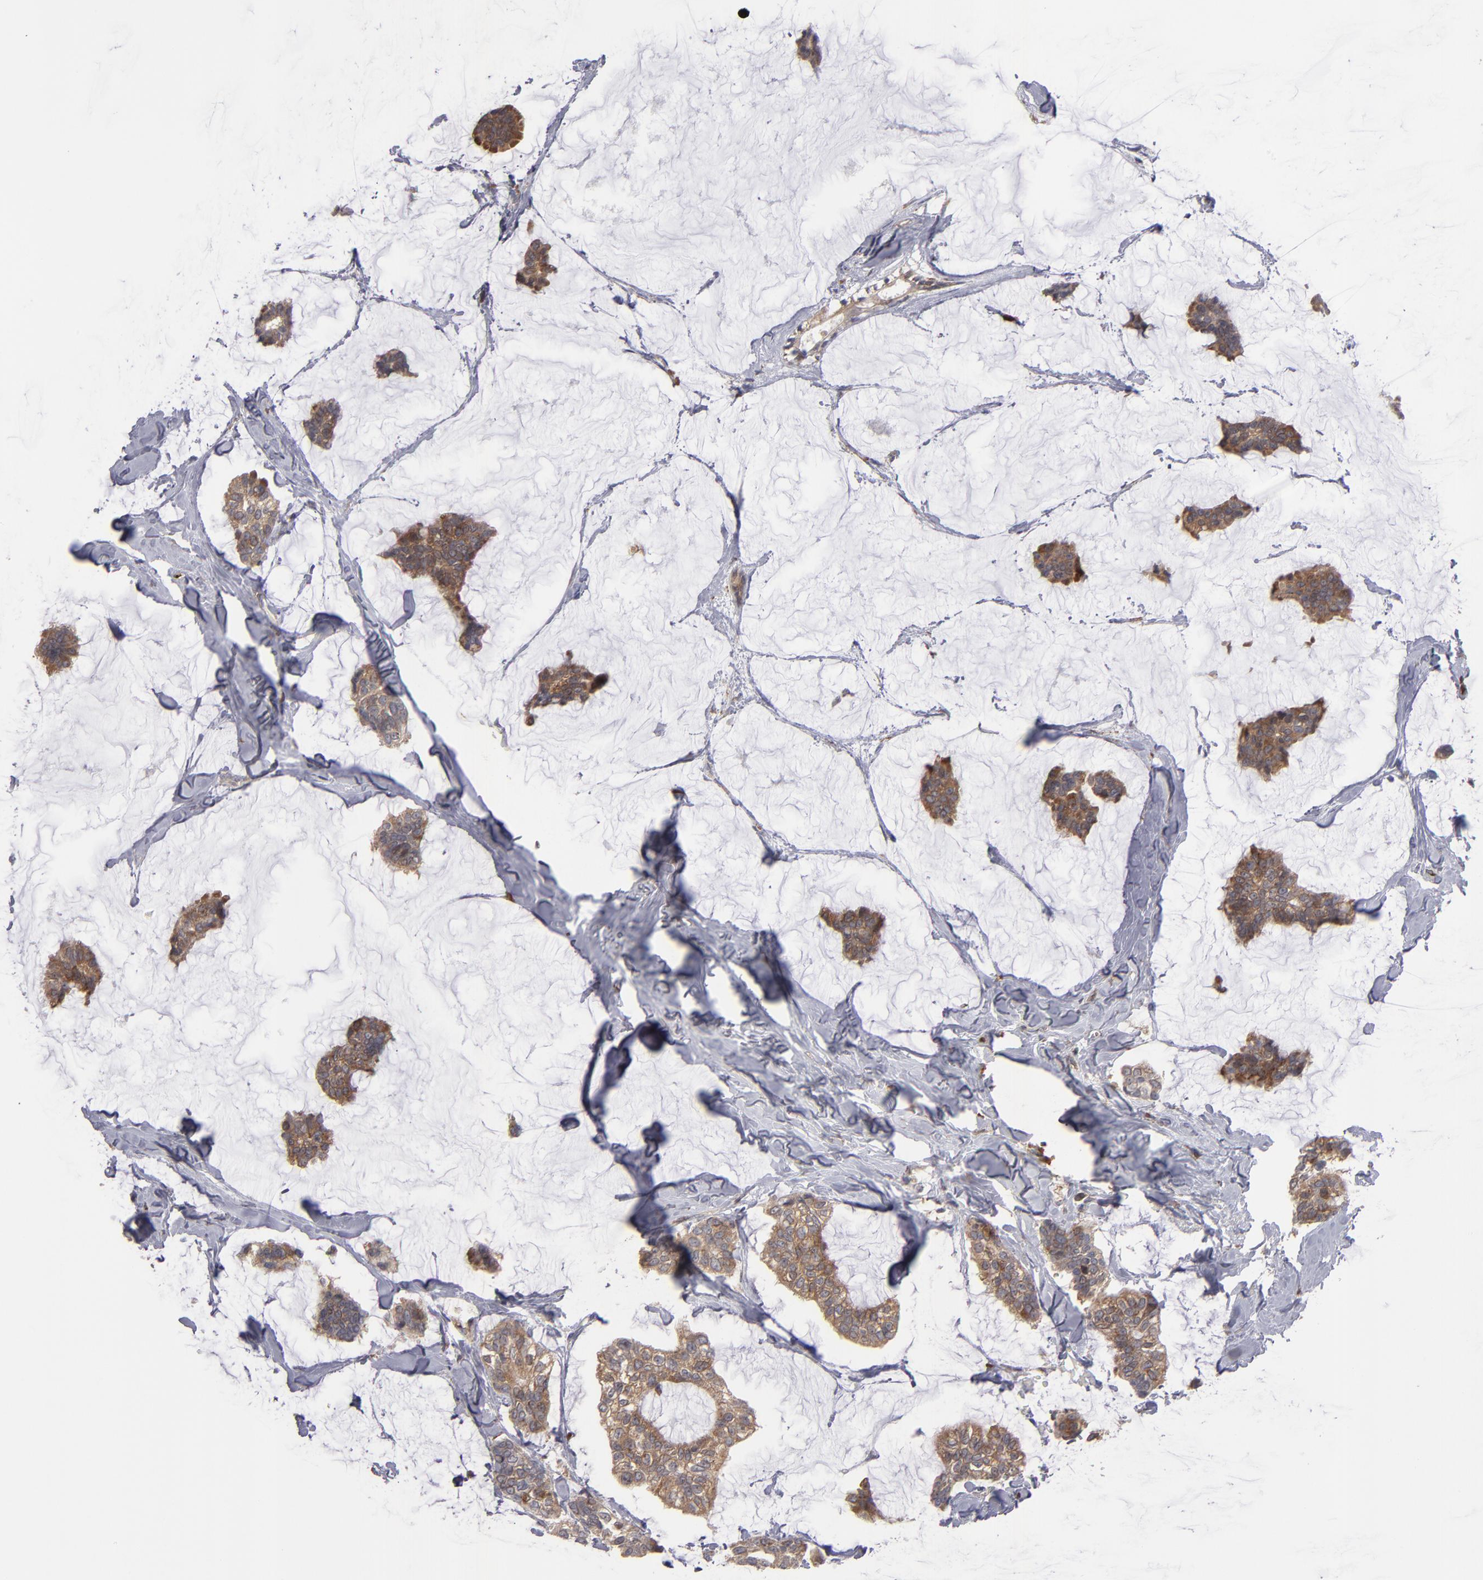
{"staining": {"intensity": "moderate", "quantity": ">75%", "location": "cytoplasmic/membranous"}, "tissue": "breast cancer", "cell_type": "Tumor cells", "image_type": "cancer", "snomed": [{"axis": "morphology", "description": "Duct carcinoma"}, {"axis": "topography", "description": "Breast"}], "caption": "A brown stain labels moderate cytoplasmic/membranous staining of a protein in human breast cancer tumor cells. (IHC, brightfield microscopy, high magnification).", "gene": "SND1", "patient": {"sex": "female", "age": 93}}